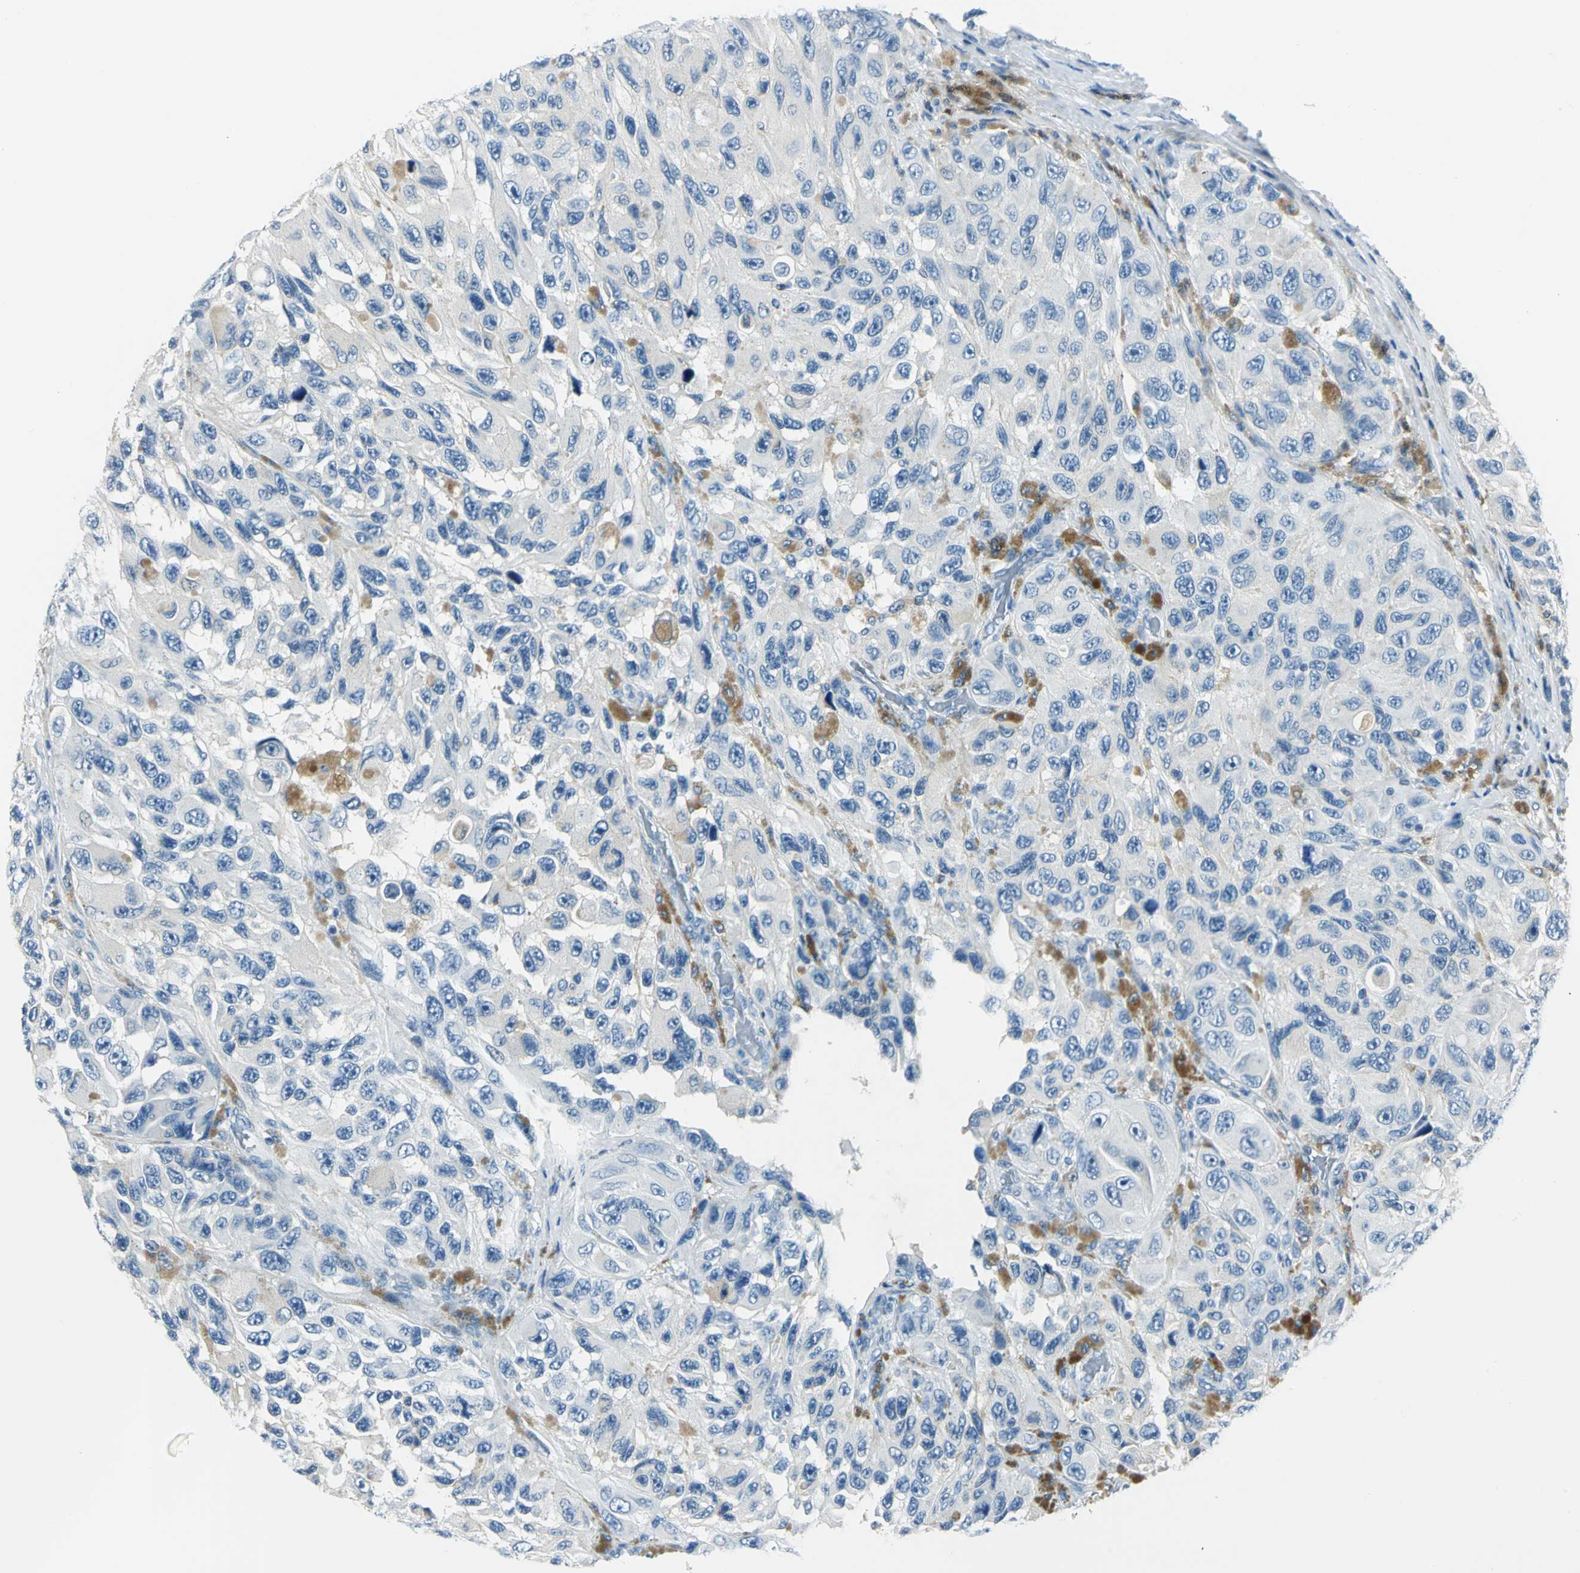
{"staining": {"intensity": "negative", "quantity": "none", "location": "none"}, "tissue": "melanoma", "cell_type": "Tumor cells", "image_type": "cancer", "snomed": [{"axis": "morphology", "description": "Malignant melanoma, NOS"}, {"axis": "topography", "description": "Skin"}], "caption": "High magnification brightfield microscopy of melanoma stained with DAB (3,3'-diaminobenzidine) (brown) and counterstained with hematoxylin (blue): tumor cells show no significant positivity. Brightfield microscopy of immunohistochemistry (IHC) stained with DAB (3,3'-diaminobenzidine) (brown) and hematoxylin (blue), captured at high magnification.", "gene": "AKR1A1", "patient": {"sex": "female", "age": 73}}